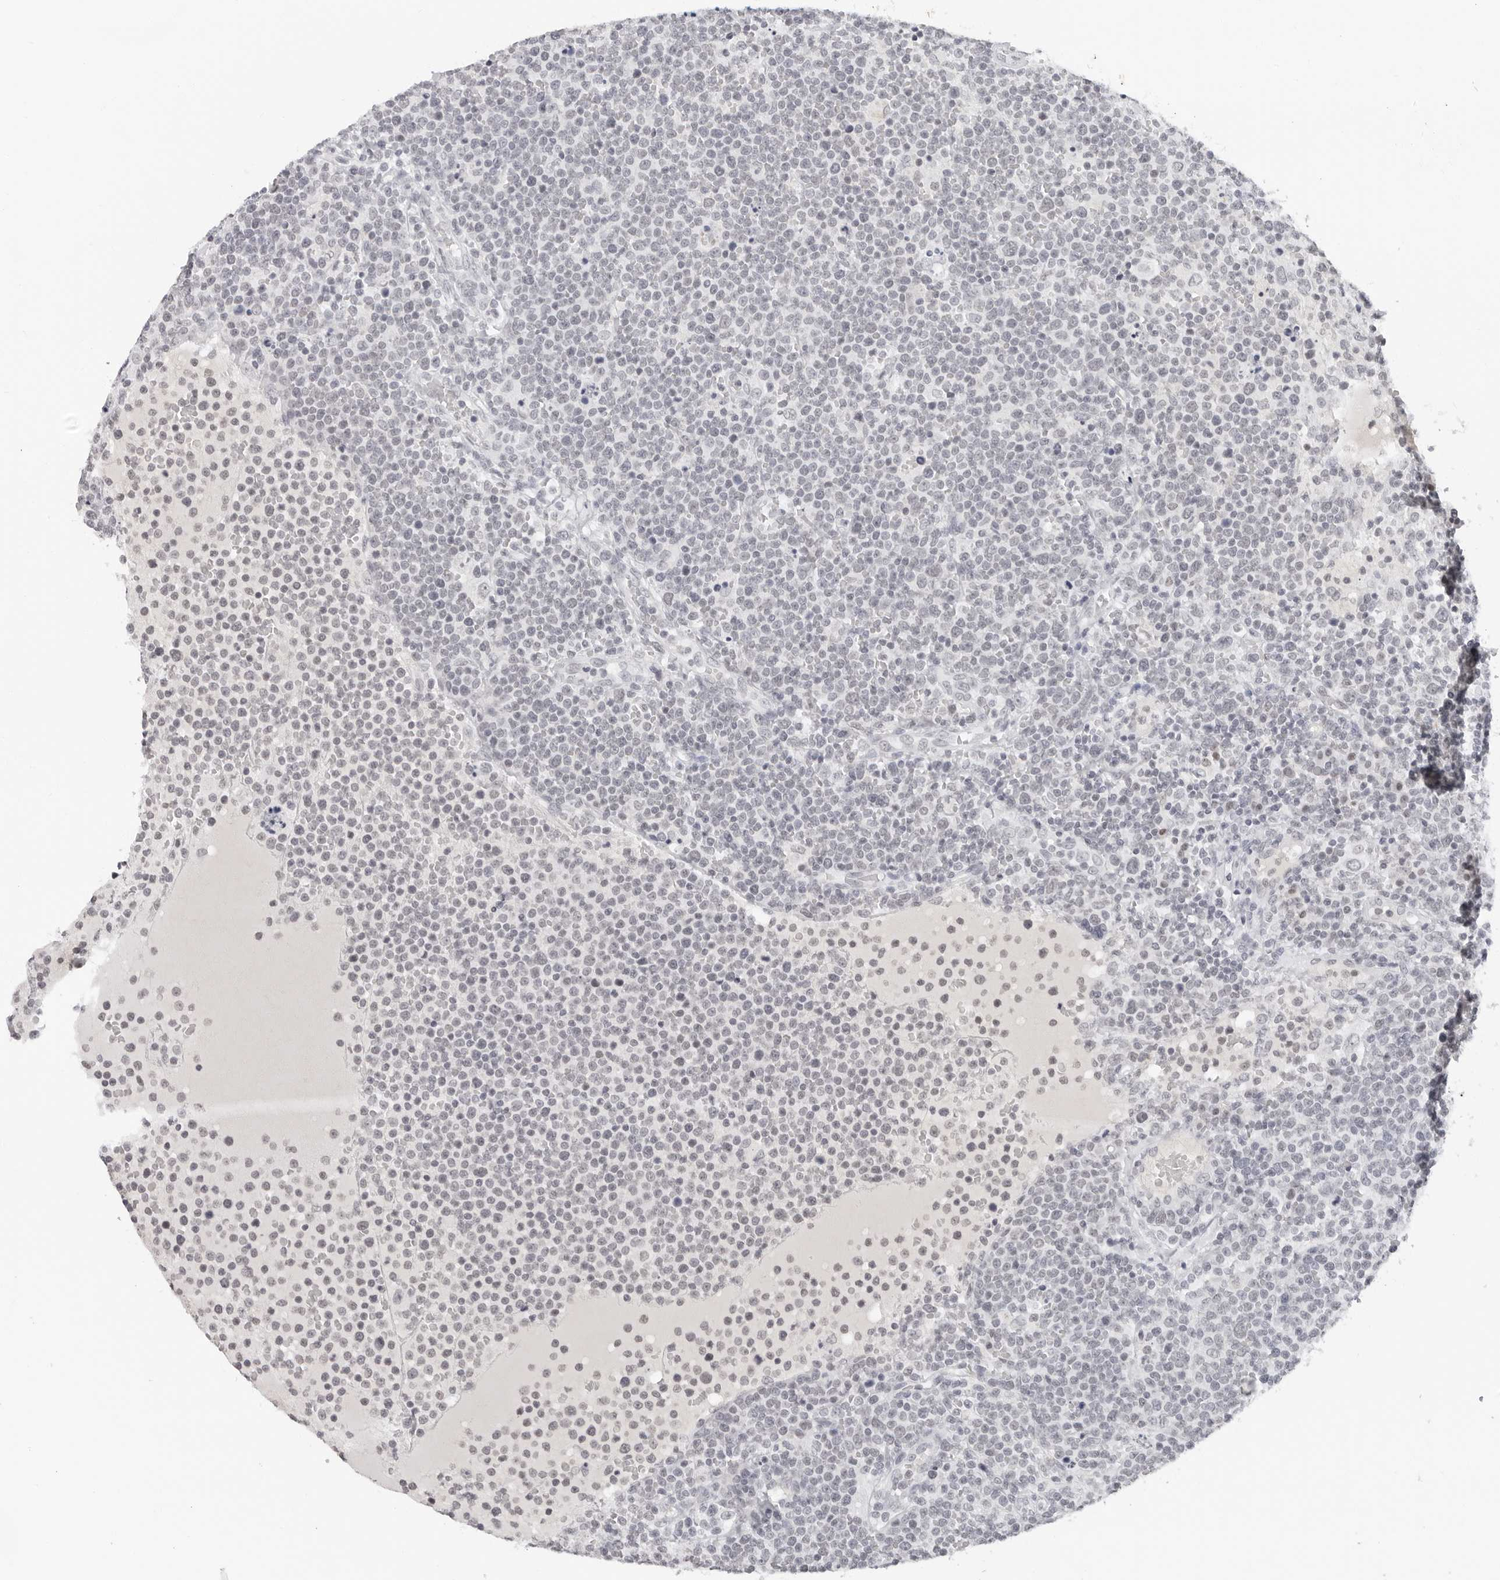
{"staining": {"intensity": "weak", "quantity": "<25%", "location": "nuclear"}, "tissue": "lymphoma", "cell_type": "Tumor cells", "image_type": "cancer", "snomed": [{"axis": "morphology", "description": "Malignant lymphoma, non-Hodgkin's type, High grade"}, {"axis": "topography", "description": "Lymph node"}], "caption": "Lymphoma stained for a protein using immunohistochemistry displays no staining tumor cells.", "gene": "FLG2", "patient": {"sex": "male", "age": 61}}